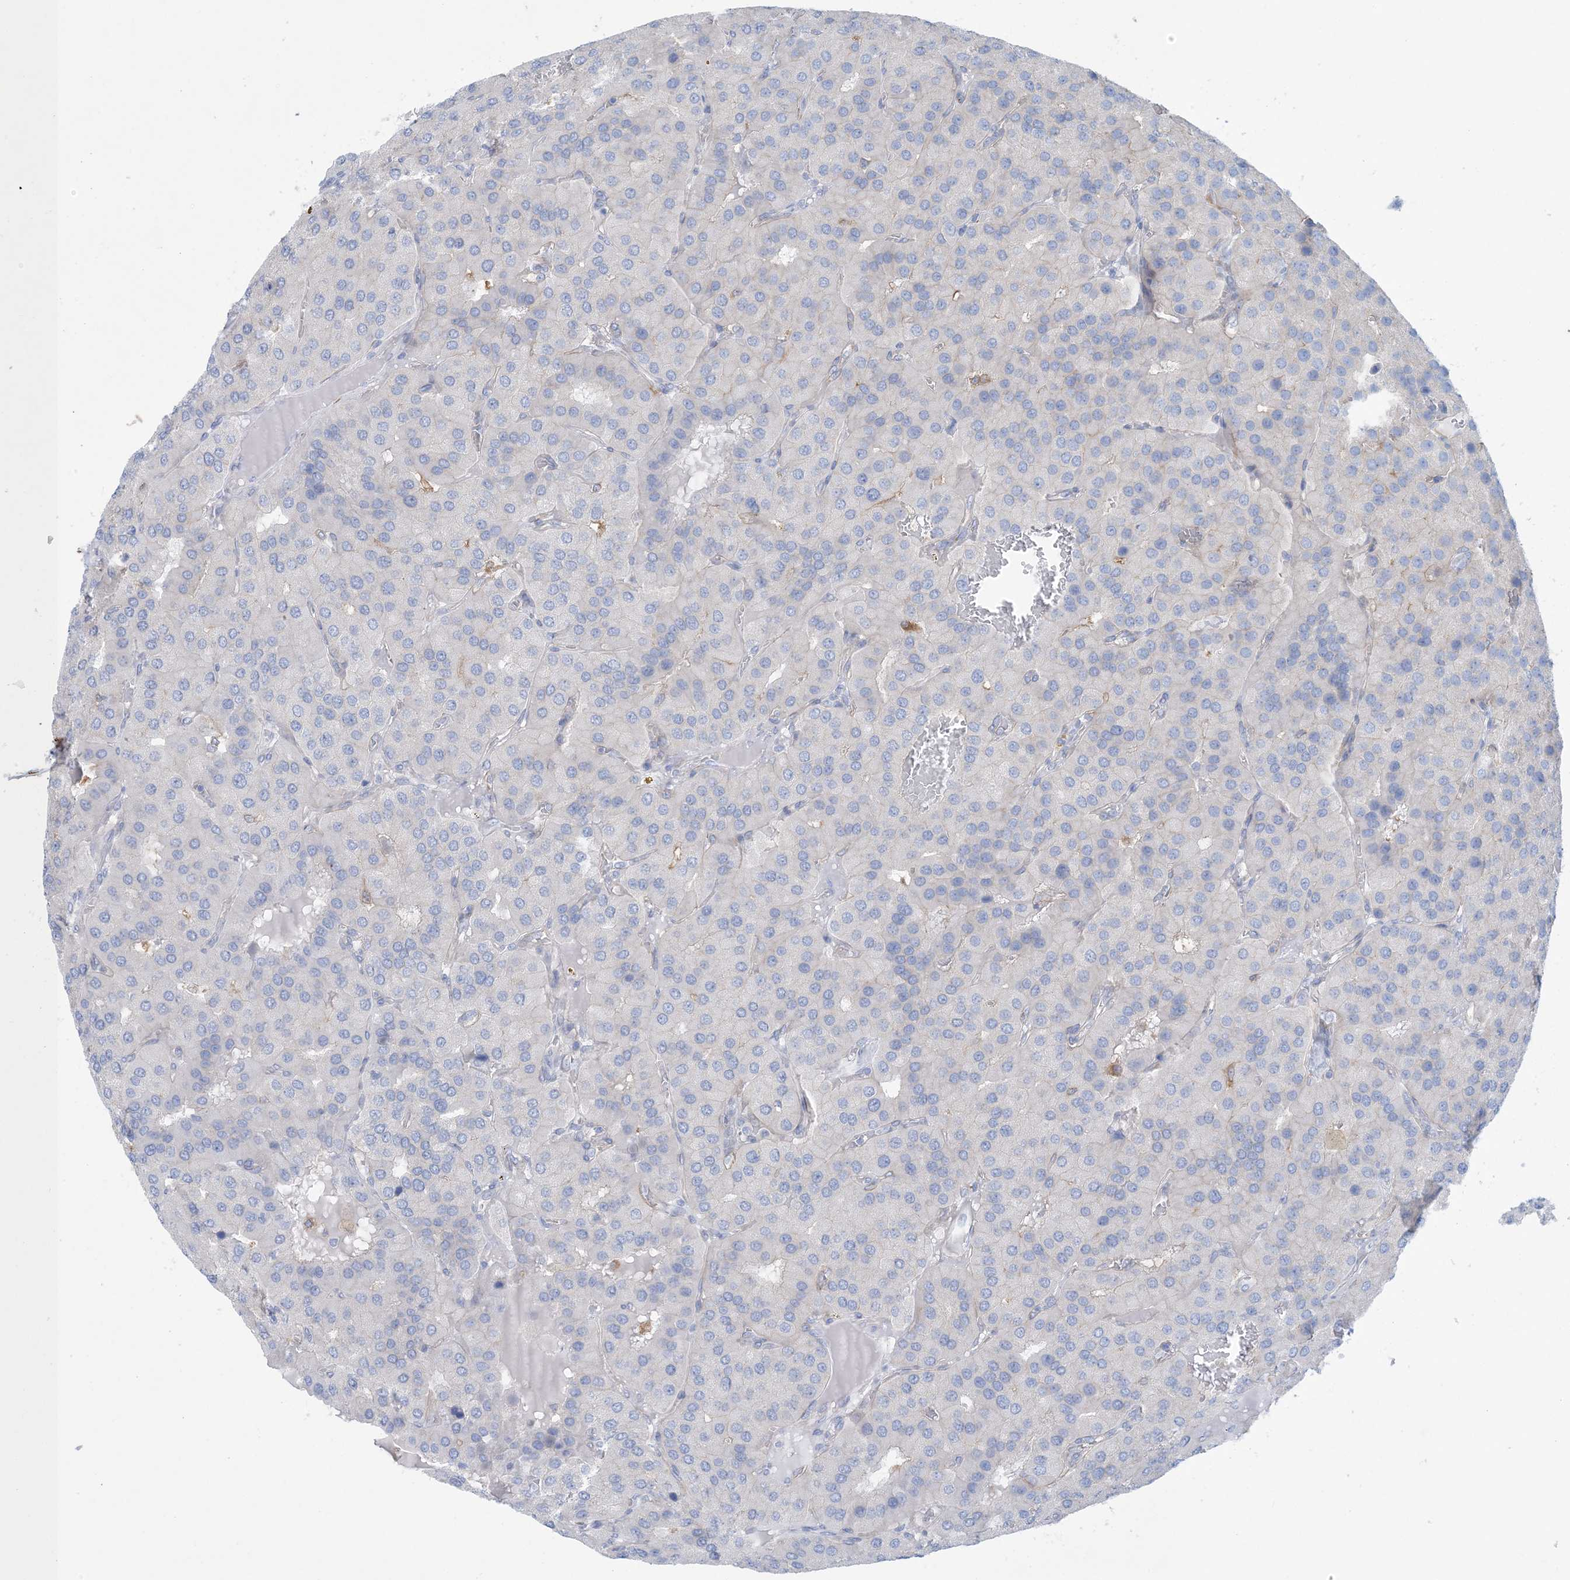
{"staining": {"intensity": "negative", "quantity": "none", "location": "none"}, "tissue": "parathyroid gland", "cell_type": "Glandular cells", "image_type": "normal", "snomed": [{"axis": "morphology", "description": "Normal tissue, NOS"}, {"axis": "morphology", "description": "Adenoma, NOS"}, {"axis": "topography", "description": "Parathyroid gland"}], "caption": "This is an immunohistochemistry image of unremarkable human parathyroid gland. There is no expression in glandular cells.", "gene": "SHANK1", "patient": {"sex": "female", "age": 86}}